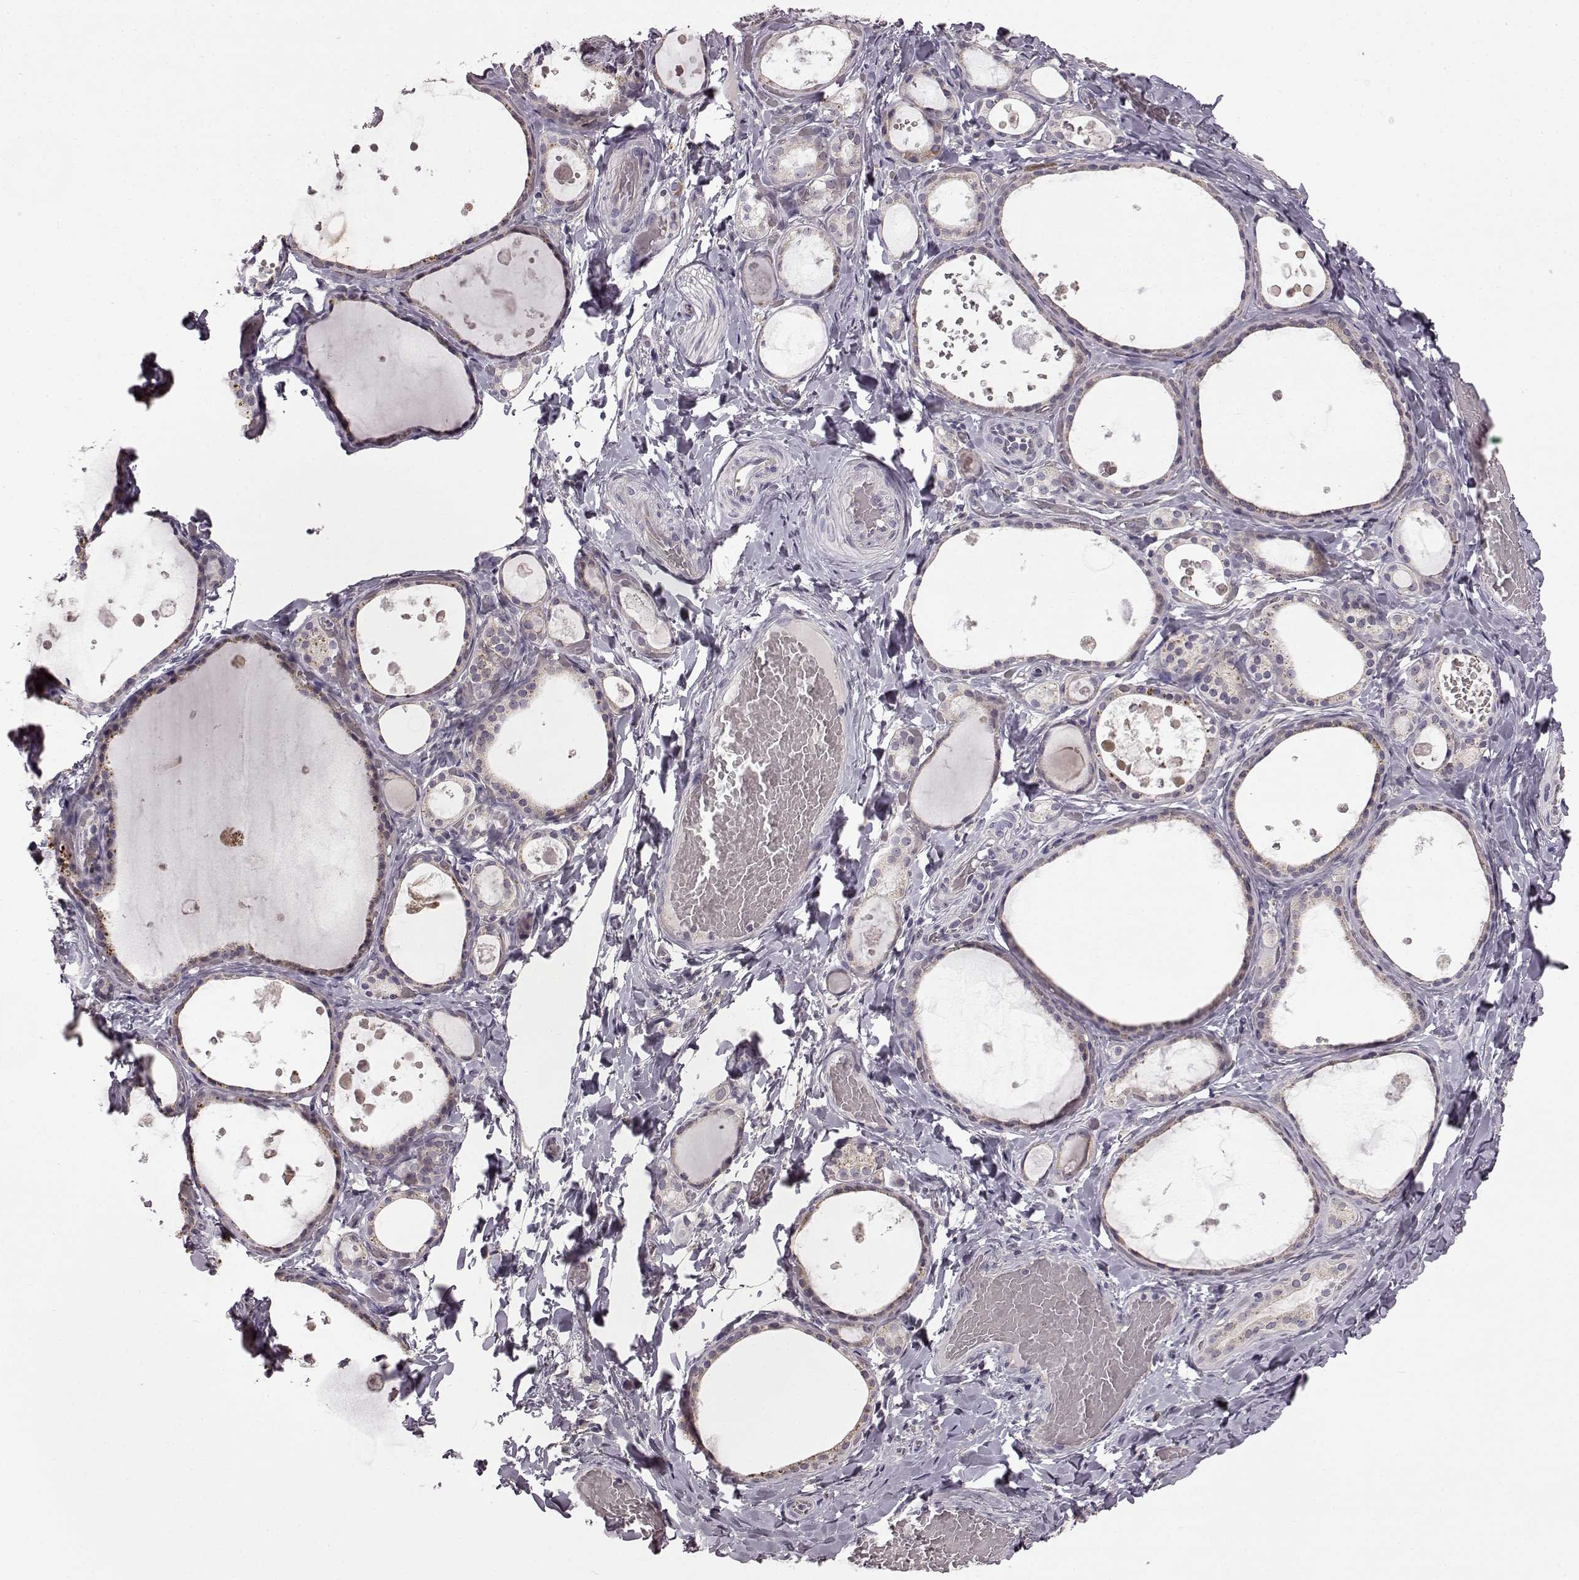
{"staining": {"intensity": "weak", "quantity": "<25%", "location": "cytoplasmic/membranous"}, "tissue": "thyroid gland", "cell_type": "Glandular cells", "image_type": "normal", "snomed": [{"axis": "morphology", "description": "Normal tissue, NOS"}, {"axis": "topography", "description": "Thyroid gland"}], "caption": "This histopathology image is of normal thyroid gland stained with immunohistochemistry to label a protein in brown with the nuclei are counter-stained blue. There is no positivity in glandular cells.", "gene": "B3GNT6", "patient": {"sex": "female", "age": 56}}